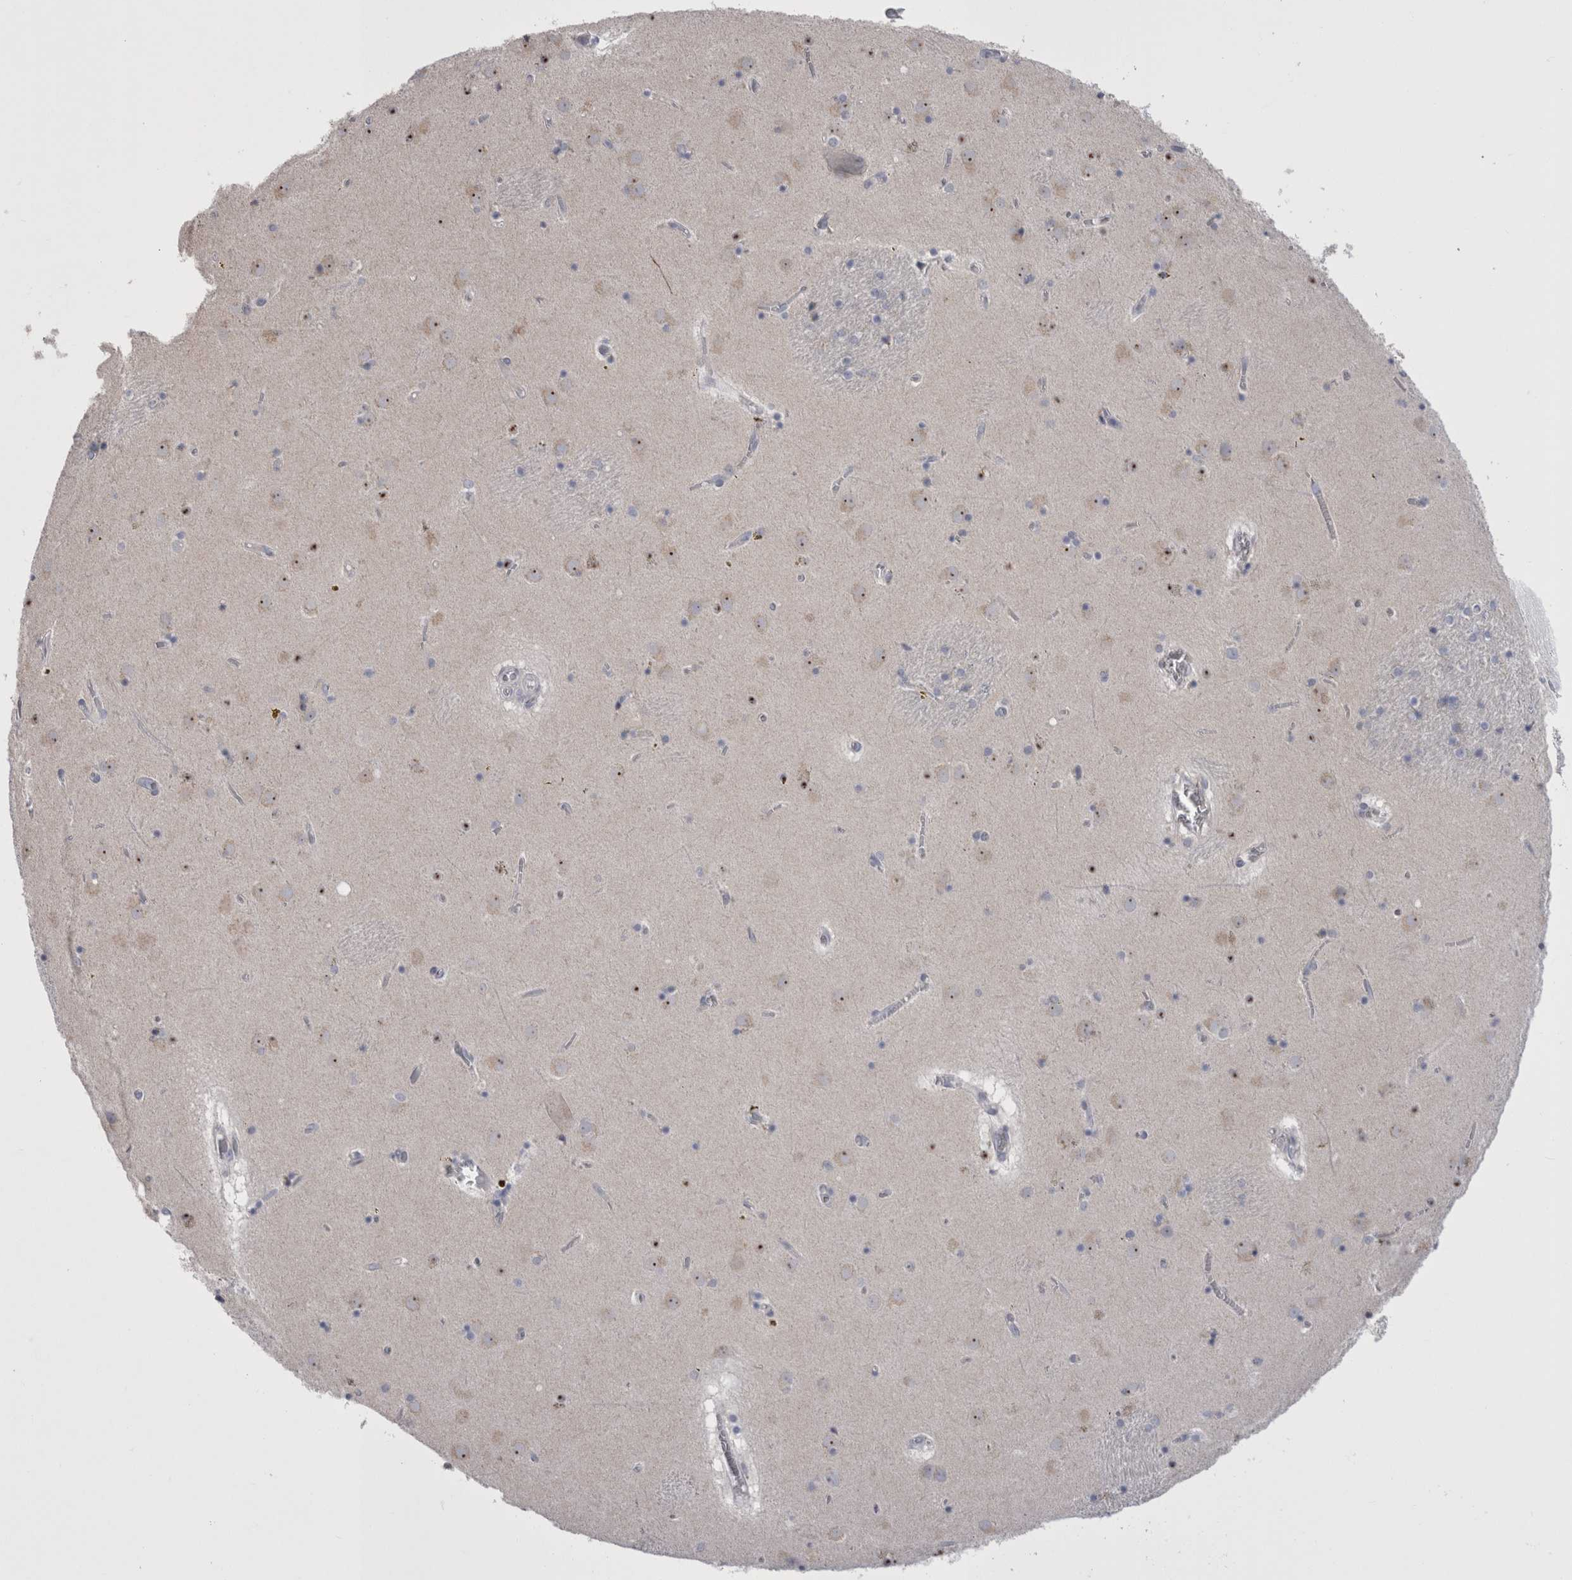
{"staining": {"intensity": "moderate", "quantity": "<25%", "location": "nuclear"}, "tissue": "caudate", "cell_type": "Glial cells", "image_type": "normal", "snomed": [{"axis": "morphology", "description": "Normal tissue, NOS"}, {"axis": "topography", "description": "Lateral ventricle wall"}], "caption": "Glial cells demonstrate low levels of moderate nuclear expression in about <25% of cells in benign caudate.", "gene": "PWP2", "patient": {"sex": "male", "age": 70}}